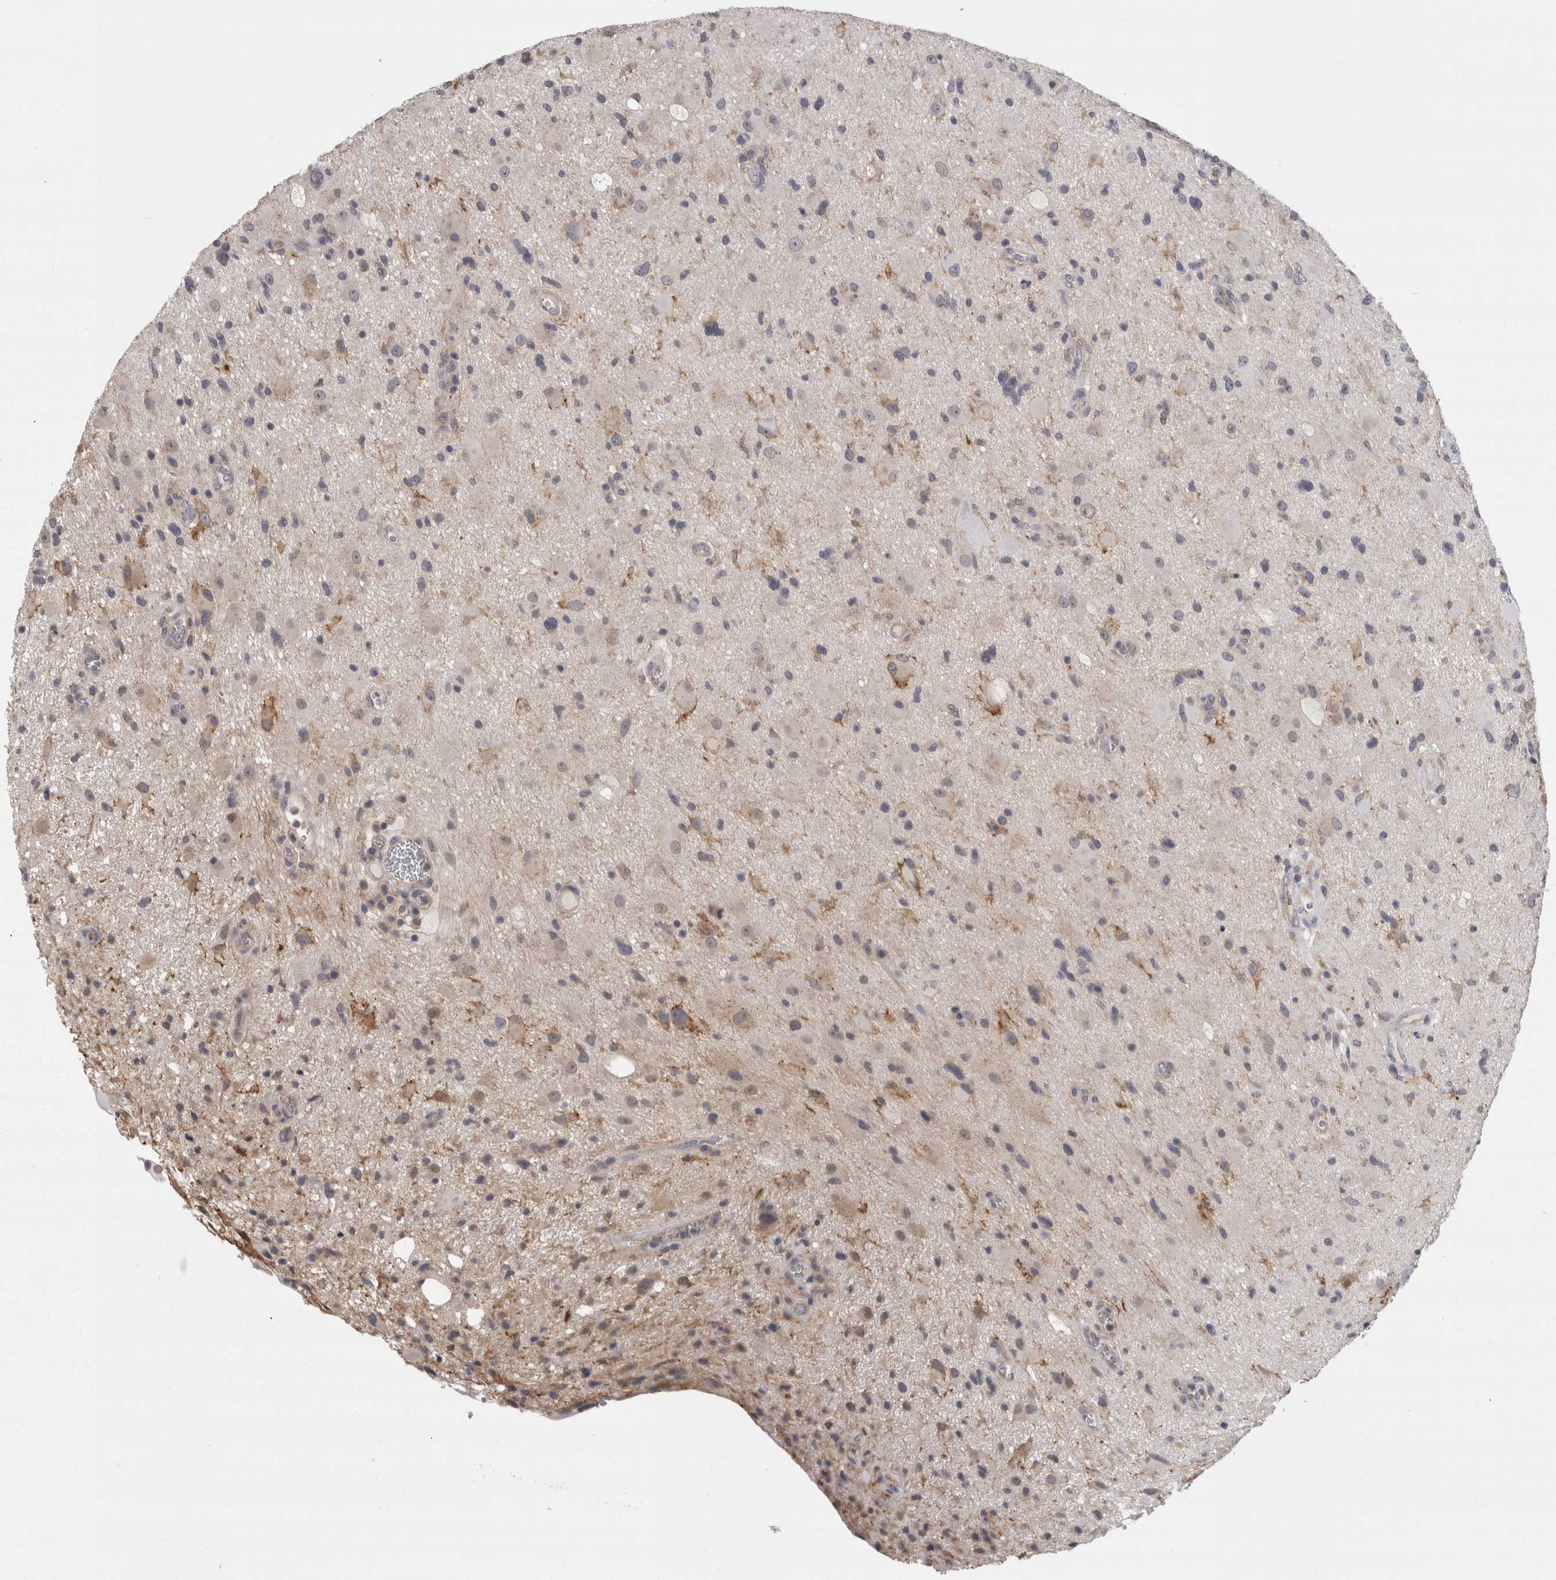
{"staining": {"intensity": "negative", "quantity": "none", "location": "none"}, "tissue": "glioma", "cell_type": "Tumor cells", "image_type": "cancer", "snomed": [{"axis": "morphology", "description": "Glioma, malignant, High grade"}, {"axis": "topography", "description": "Brain"}], "caption": "DAB immunohistochemical staining of glioma shows no significant expression in tumor cells.", "gene": "LYZL6", "patient": {"sex": "male", "age": 33}}